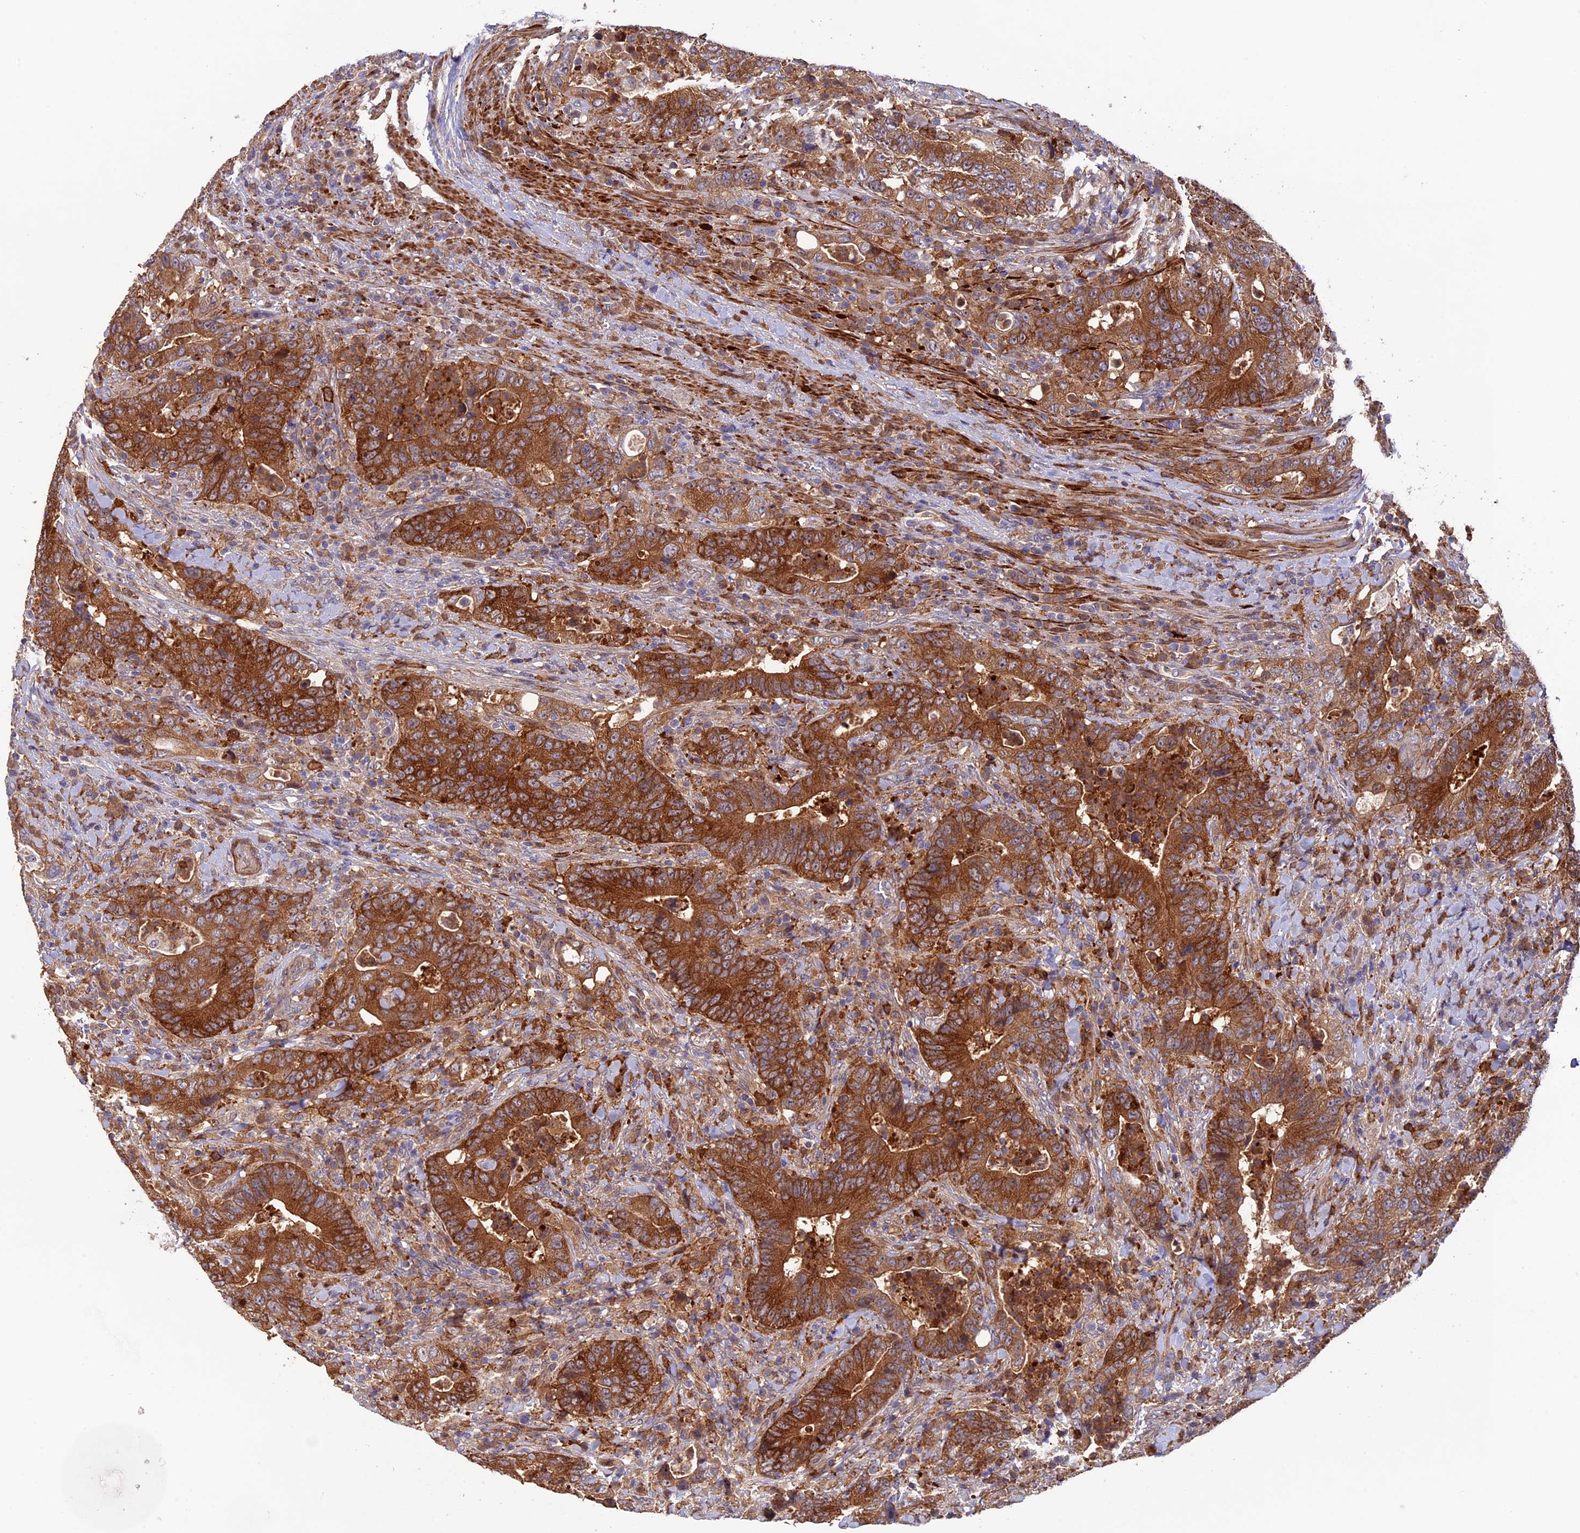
{"staining": {"intensity": "strong", "quantity": ">75%", "location": "cytoplasmic/membranous"}, "tissue": "colorectal cancer", "cell_type": "Tumor cells", "image_type": "cancer", "snomed": [{"axis": "morphology", "description": "Adenocarcinoma, NOS"}, {"axis": "topography", "description": "Colon"}], "caption": "Strong cytoplasmic/membranous staining for a protein is present in approximately >75% of tumor cells of colorectal cancer (adenocarcinoma) using immunohistochemistry.", "gene": "FERMT1", "patient": {"sex": "female", "age": 75}}